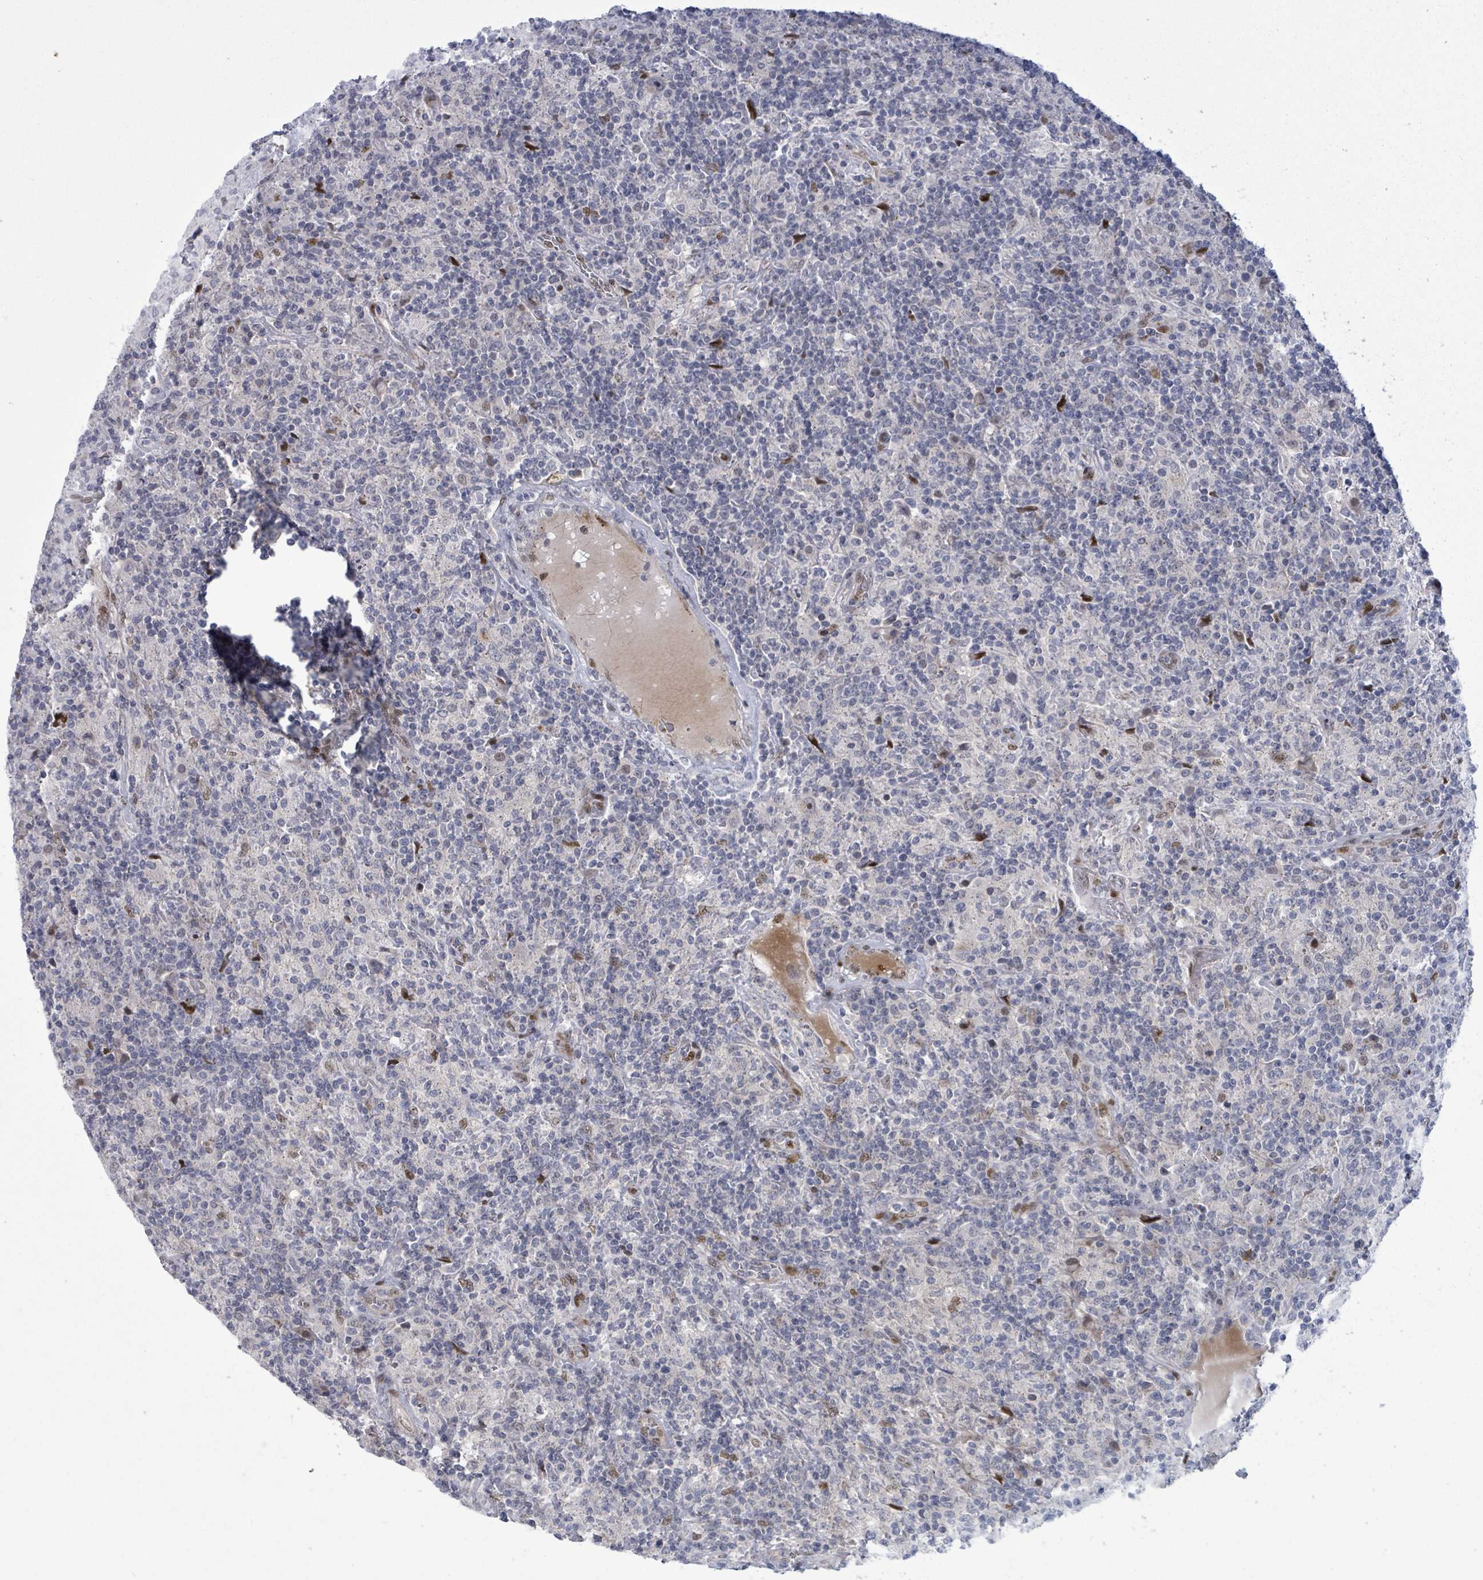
{"staining": {"intensity": "negative", "quantity": "none", "location": "none"}, "tissue": "lymphoma", "cell_type": "Tumor cells", "image_type": "cancer", "snomed": [{"axis": "morphology", "description": "Hodgkin's disease, NOS"}, {"axis": "topography", "description": "Lymph node"}], "caption": "Tumor cells show no significant staining in lymphoma.", "gene": "TUSC1", "patient": {"sex": "male", "age": 70}}